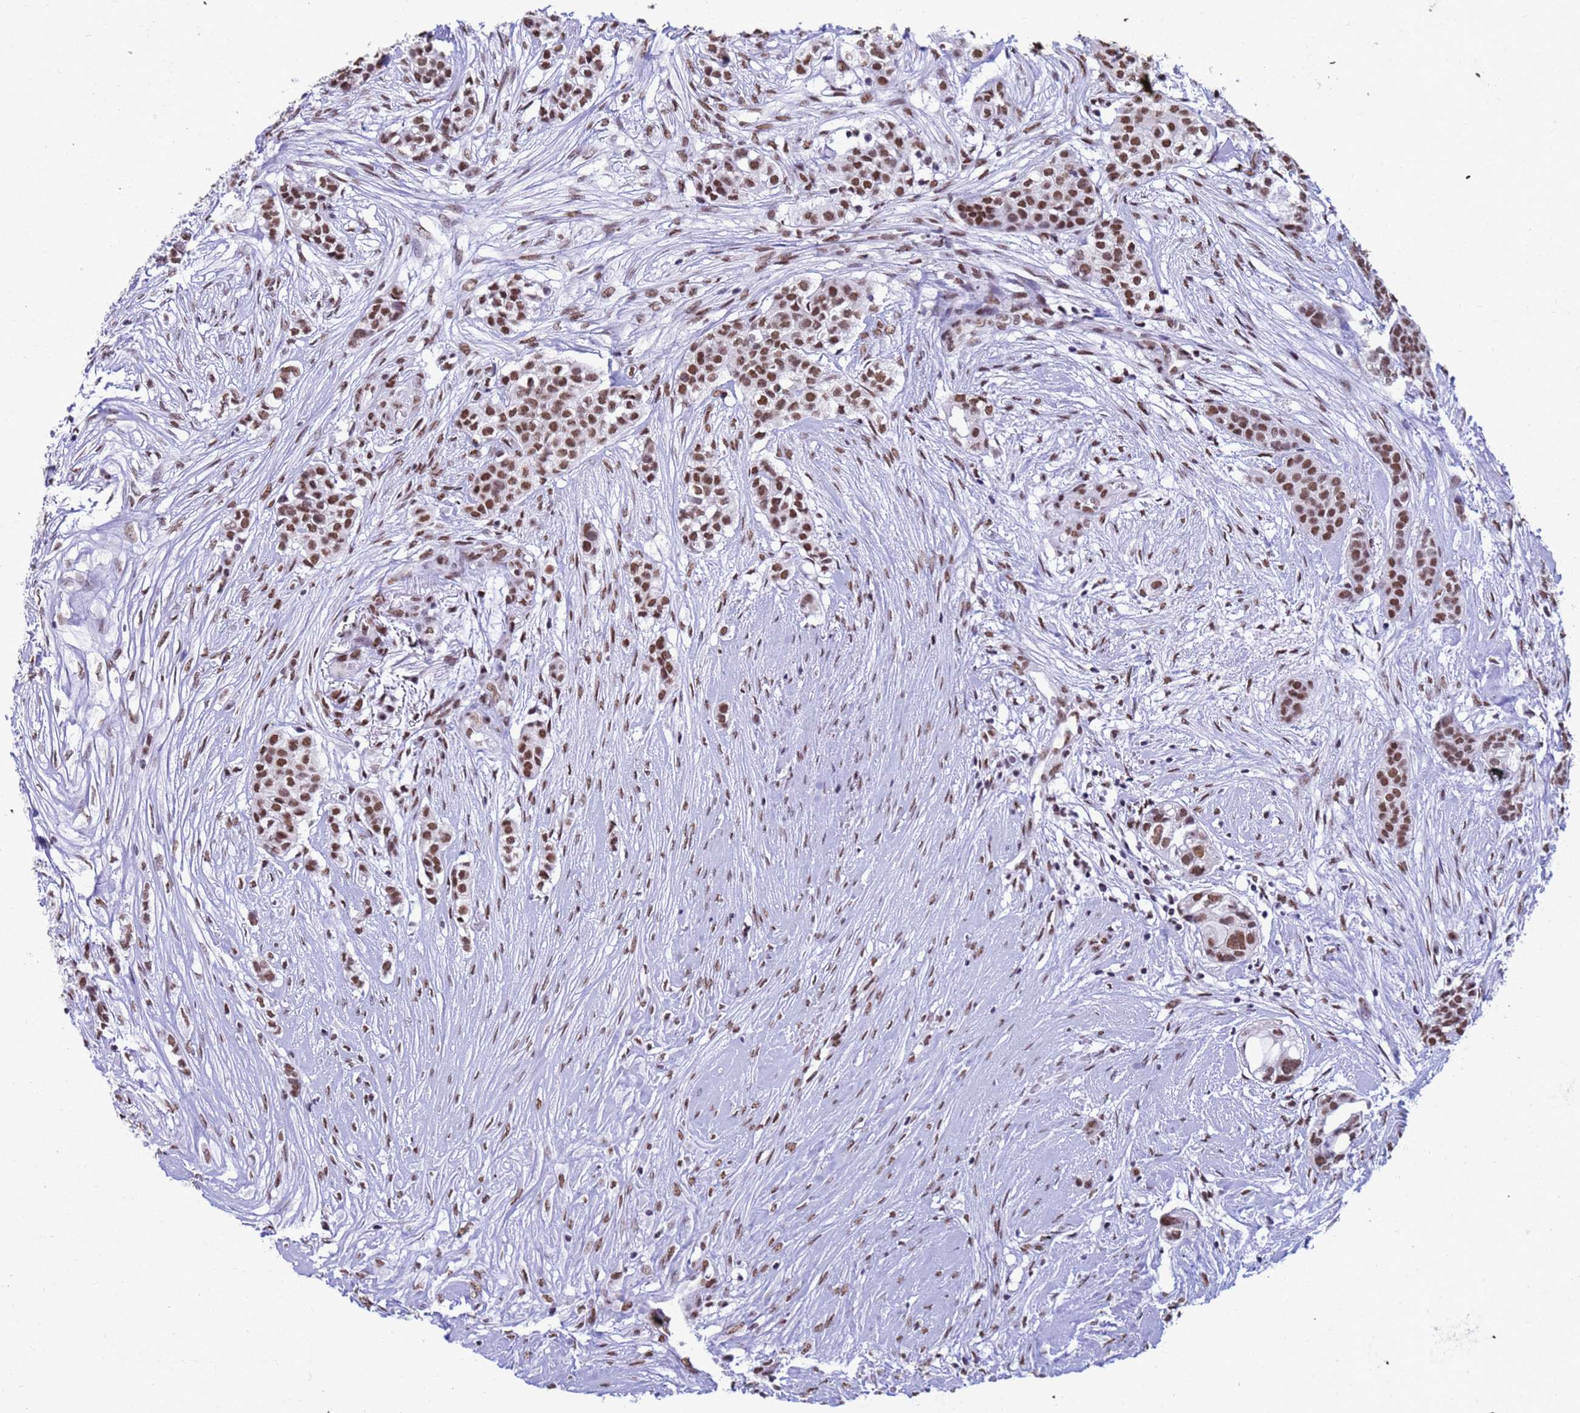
{"staining": {"intensity": "strong", "quantity": ">75%", "location": "nuclear"}, "tissue": "head and neck cancer", "cell_type": "Tumor cells", "image_type": "cancer", "snomed": [{"axis": "morphology", "description": "Adenocarcinoma, NOS"}, {"axis": "topography", "description": "Head-Neck"}], "caption": "Head and neck cancer stained with a brown dye reveals strong nuclear positive positivity in about >75% of tumor cells.", "gene": "FAM170B", "patient": {"sex": "male", "age": 81}}